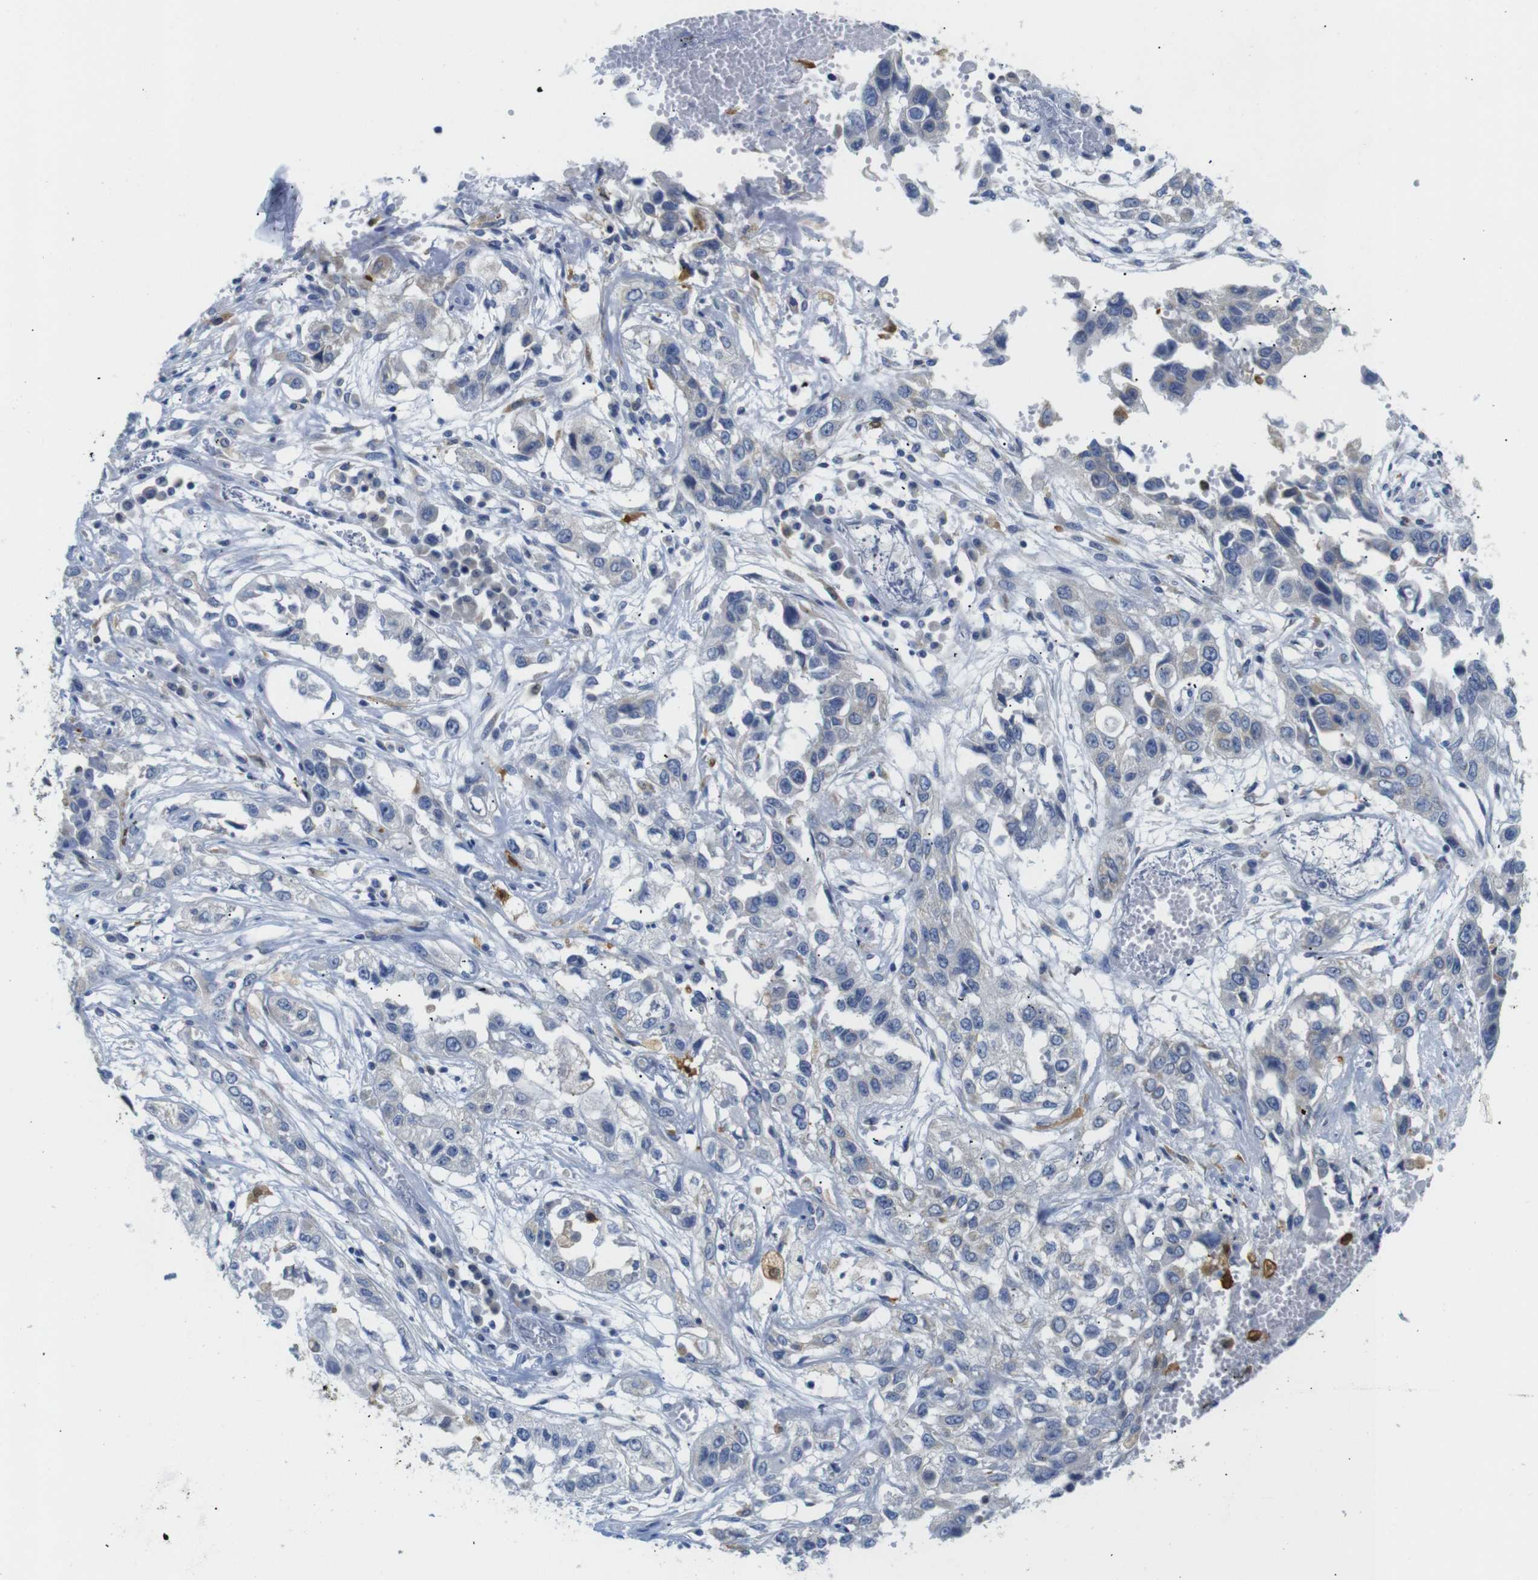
{"staining": {"intensity": "negative", "quantity": "none", "location": "none"}, "tissue": "lung cancer", "cell_type": "Tumor cells", "image_type": "cancer", "snomed": [{"axis": "morphology", "description": "Squamous cell carcinoma, NOS"}, {"axis": "topography", "description": "Lung"}], "caption": "This is an IHC histopathology image of lung squamous cell carcinoma. There is no staining in tumor cells.", "gene": "NEBL", "patient": {"sex": "male", "age": 71}}